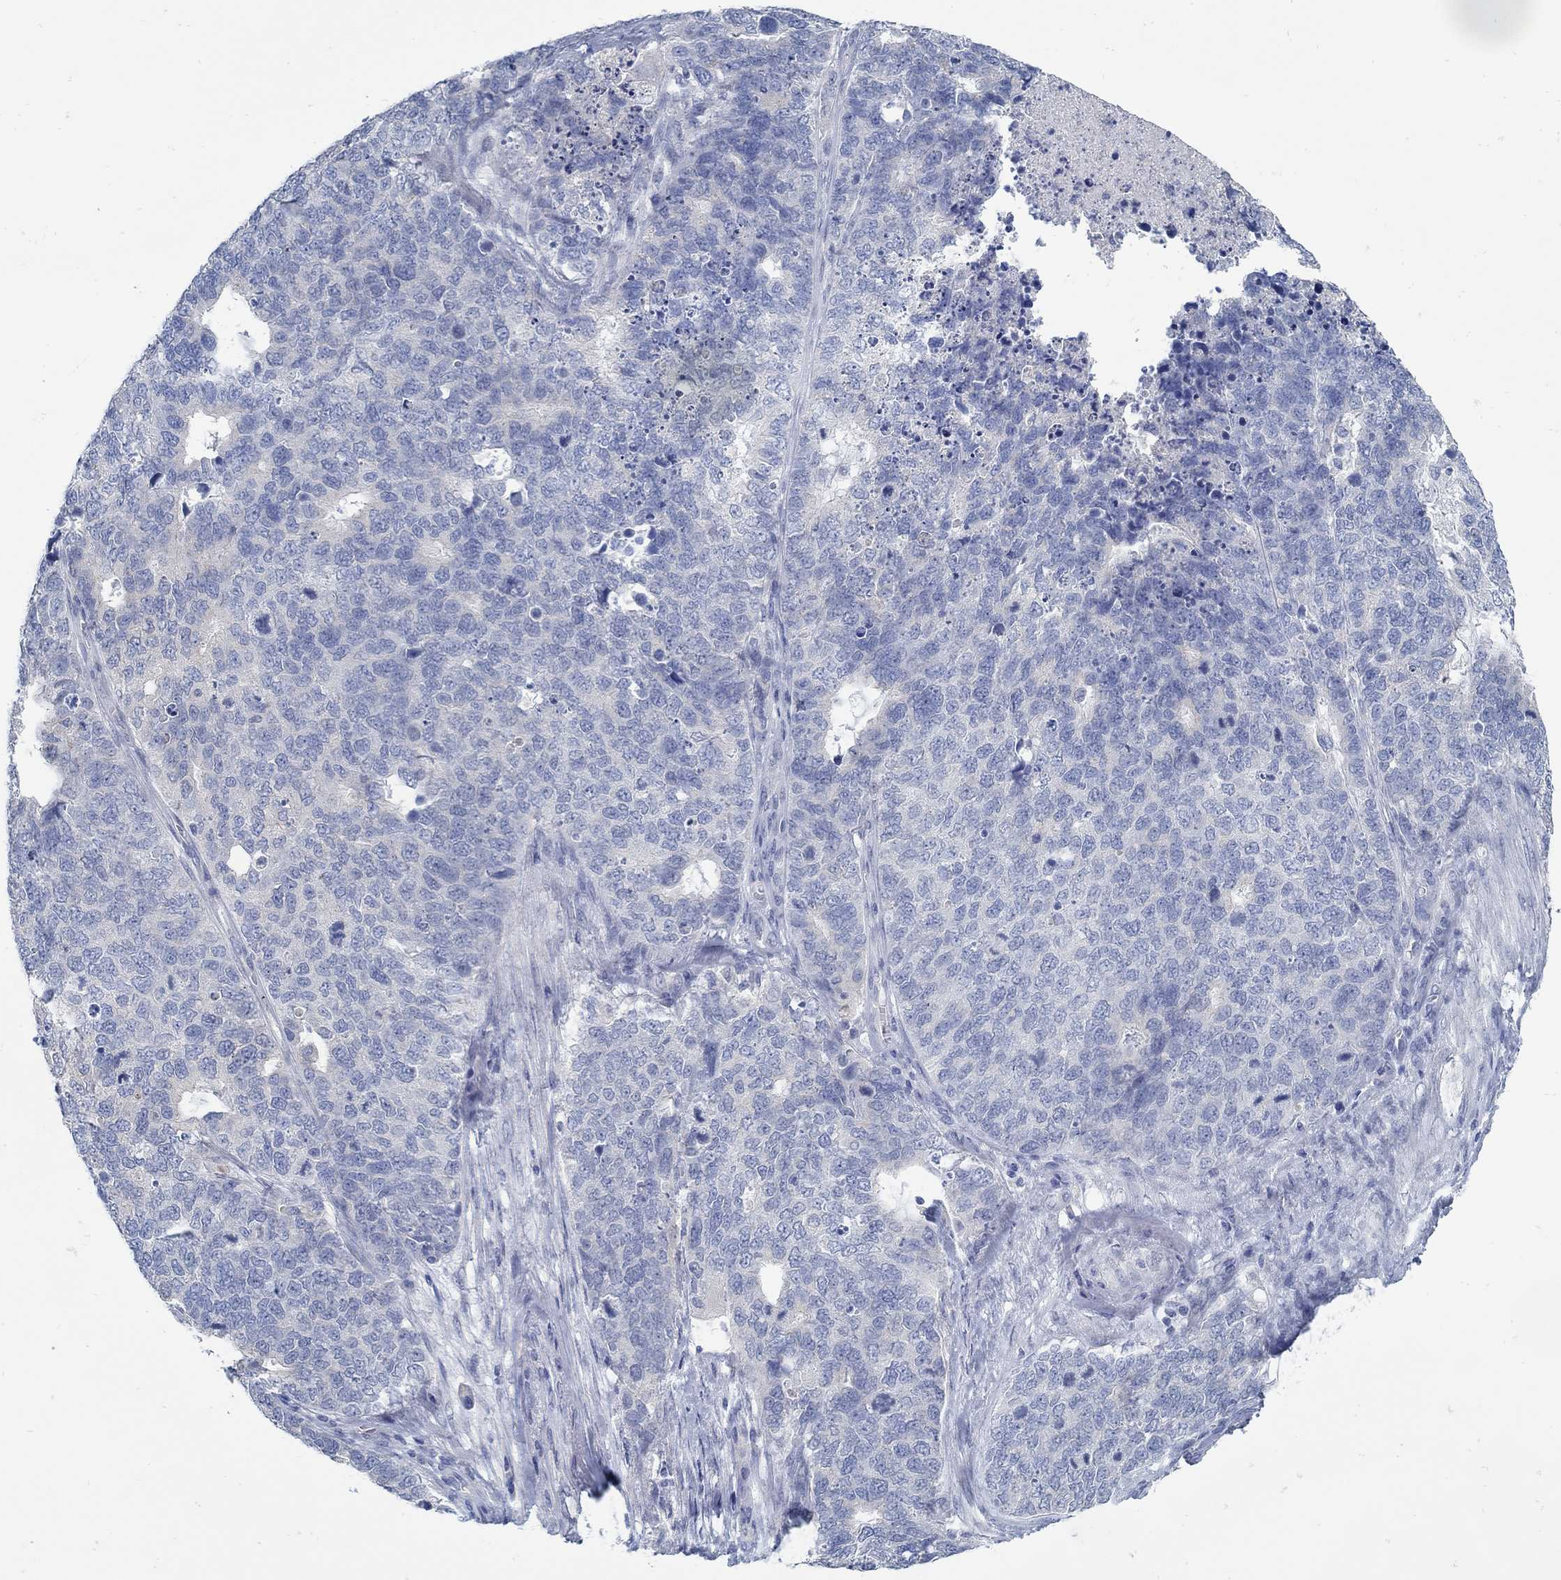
{"staining": {"intensity": "negative", "quantity": "none", "location": "none"}, "tissue": "cervical cancer", "cell_type": "Tumor cells", "image_type": "cancer", "snomed": [{"axis": "morphology", "description": "Squamous cell carcinoma, NOS"}, {"axis": "topography", "description": "Cervix"}], "caption": "Micrograph shows no significant protein positivity in tumor cells of cervical cancer.", "gene": "ZFAND4", "patient": {"sex": "female", "age": 63}}